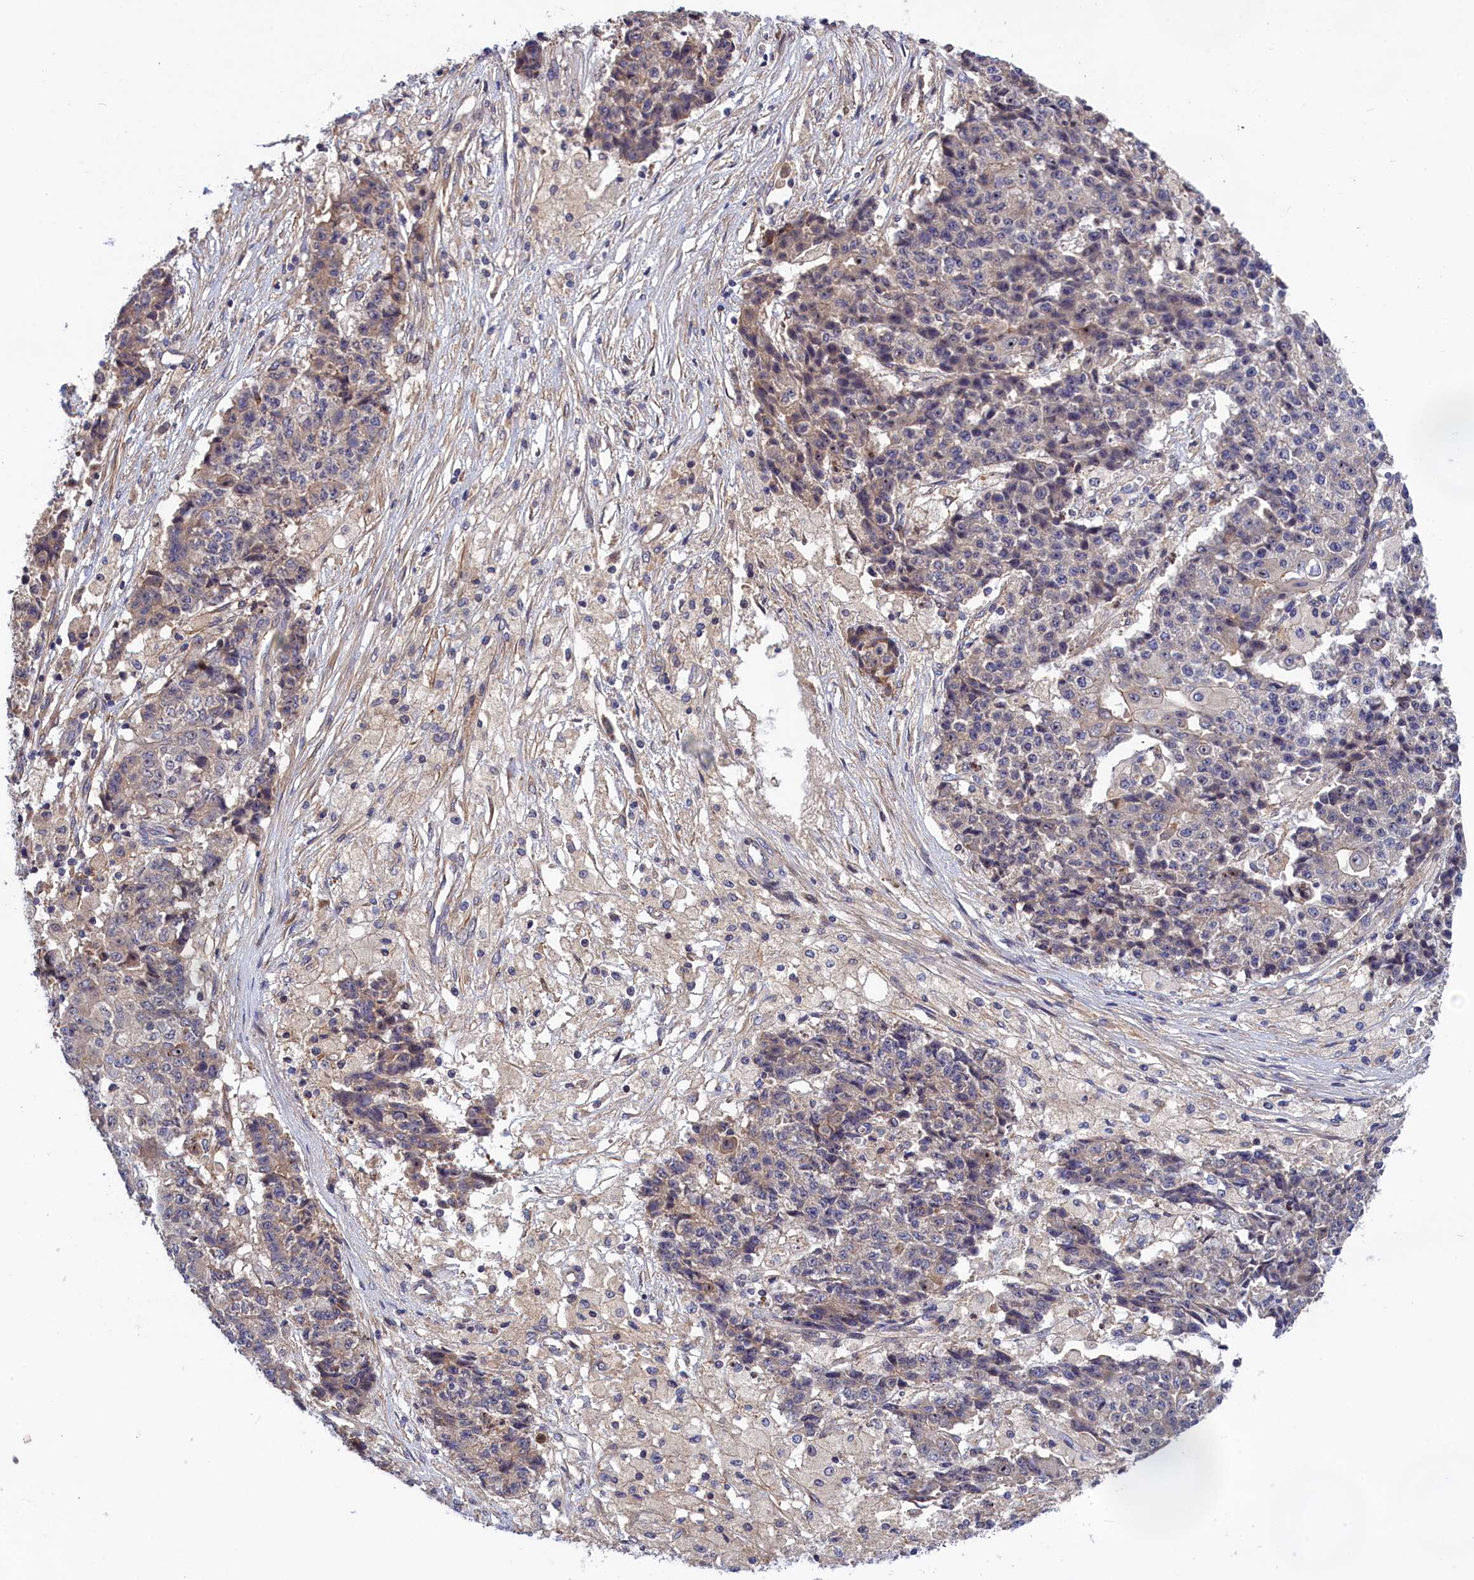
{"staining": {"intensity": "negative", "quantity": "none", "location": "none"}, "tissue": "ovarian cancer", "cell_type": "Tumor cells", "image_type": "cancer", "snomed": [{"axis": "morphology", "description": "Carcinoma, endometroid"}, {"axis": "topography", "description": "Ovary"}], "caption": "This is a image of immunohistochemistry (IHC) staining of ovarian endometroid carcinoma, which shows no expression in tumor cells.", "gene": "CRACD", "patient": {"sex": "female", "age": 42}}